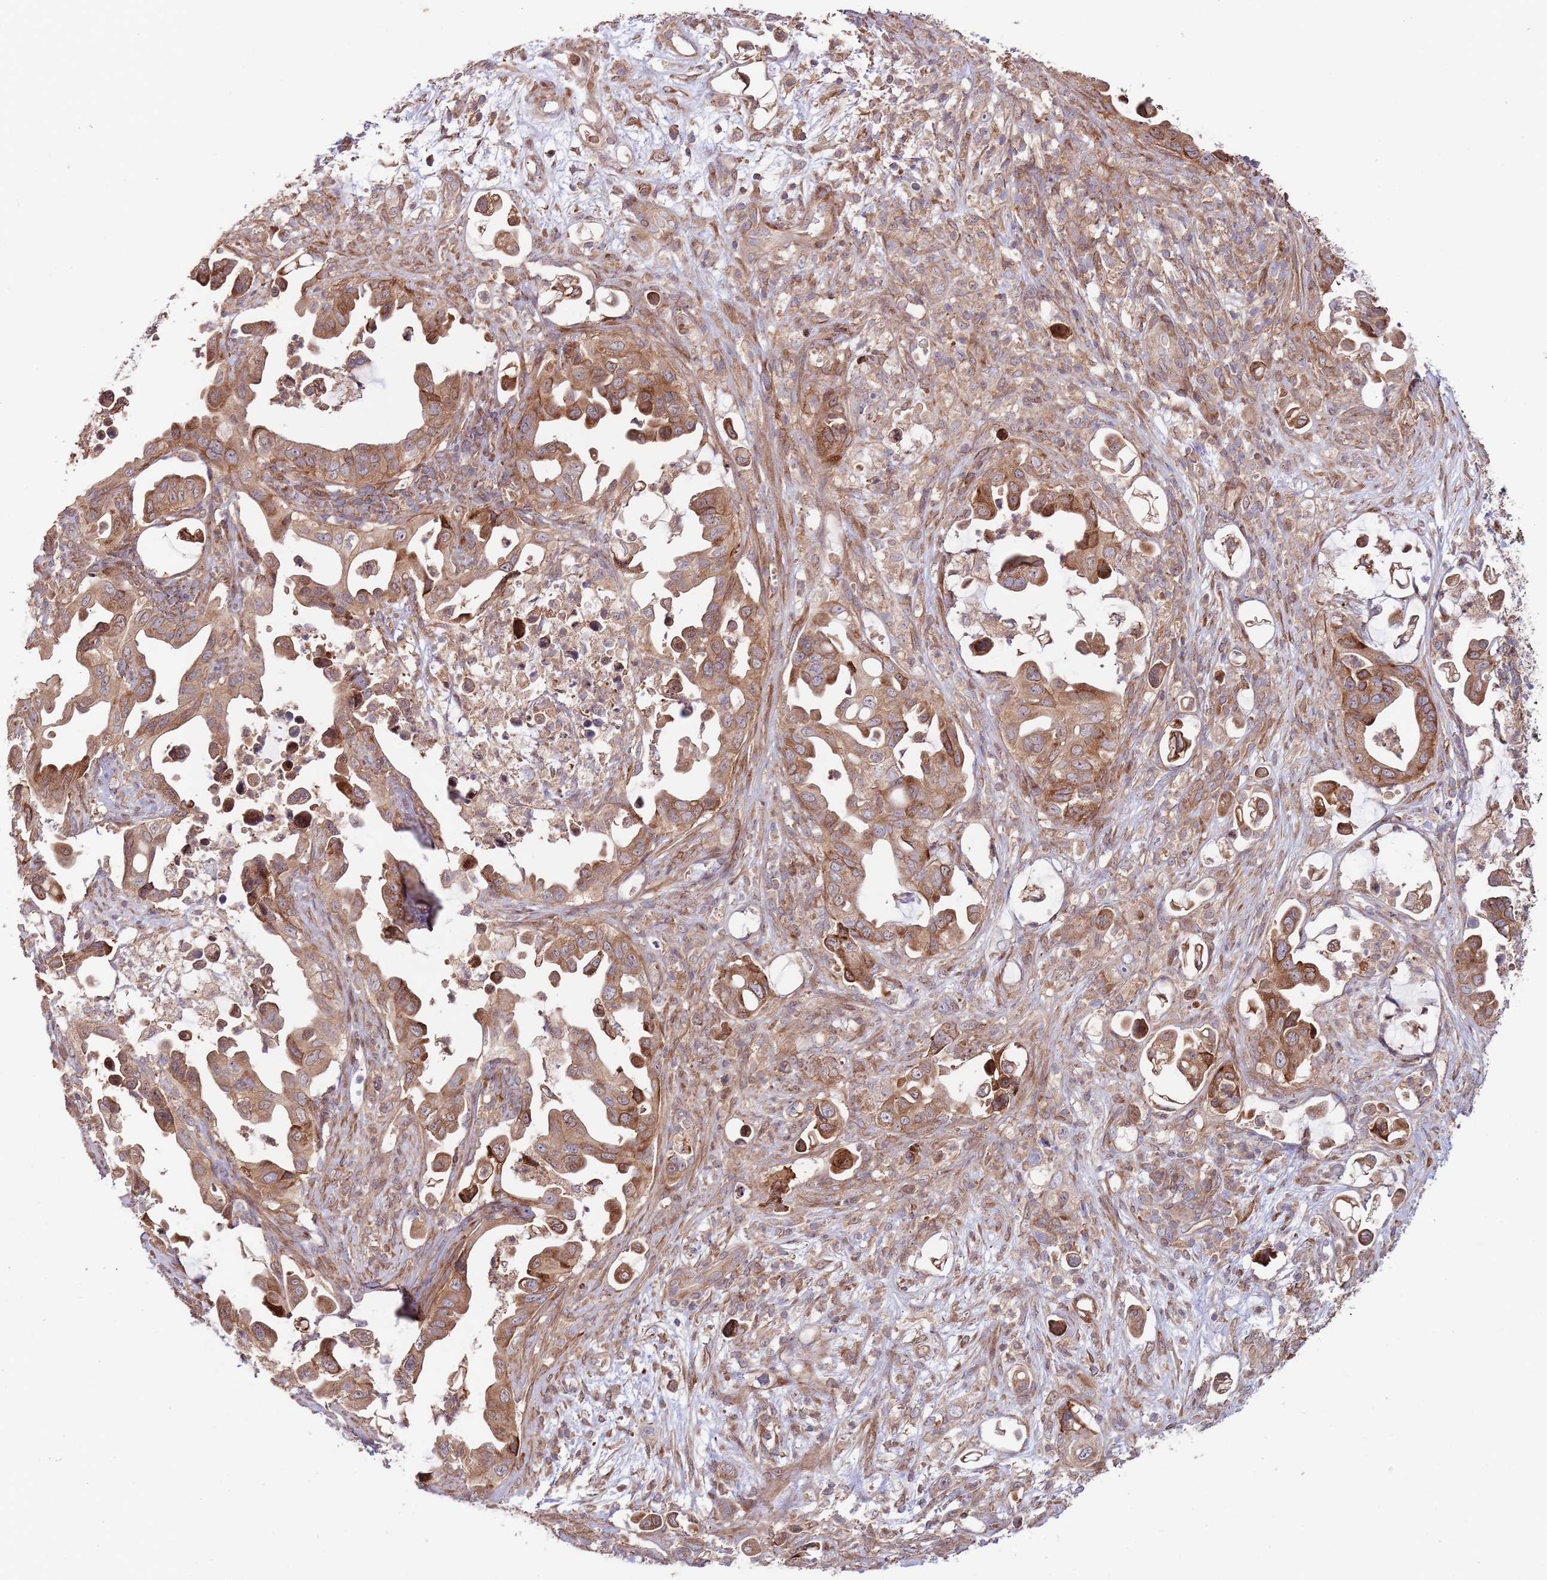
{"staining": {"intensity": "moderate", "quantity": ">75%", "location": "cytoplasmic/membranous"}, "tissue": "pancreatic cancer", "cell_type": "Tumor cells", "image_type": "cancer", "snomed": [{"axis": "morphology", "description": "Adenocarcinoma, NOS"}, {"axis": "topography", "description": "Pancreas"}], "caption": "A high-resolution histopathology image shows immunohistochemistry (IHC) staining of pancreatic cancer, which reveals moderate cytoplasmic/membranous staining in approximately >75% of tumor cells. Ihc stains the protein of interest in brown and the nuclei are stained blue.", "gene": "RNF19B", "patient": {"sex": "male", "age": 61}}